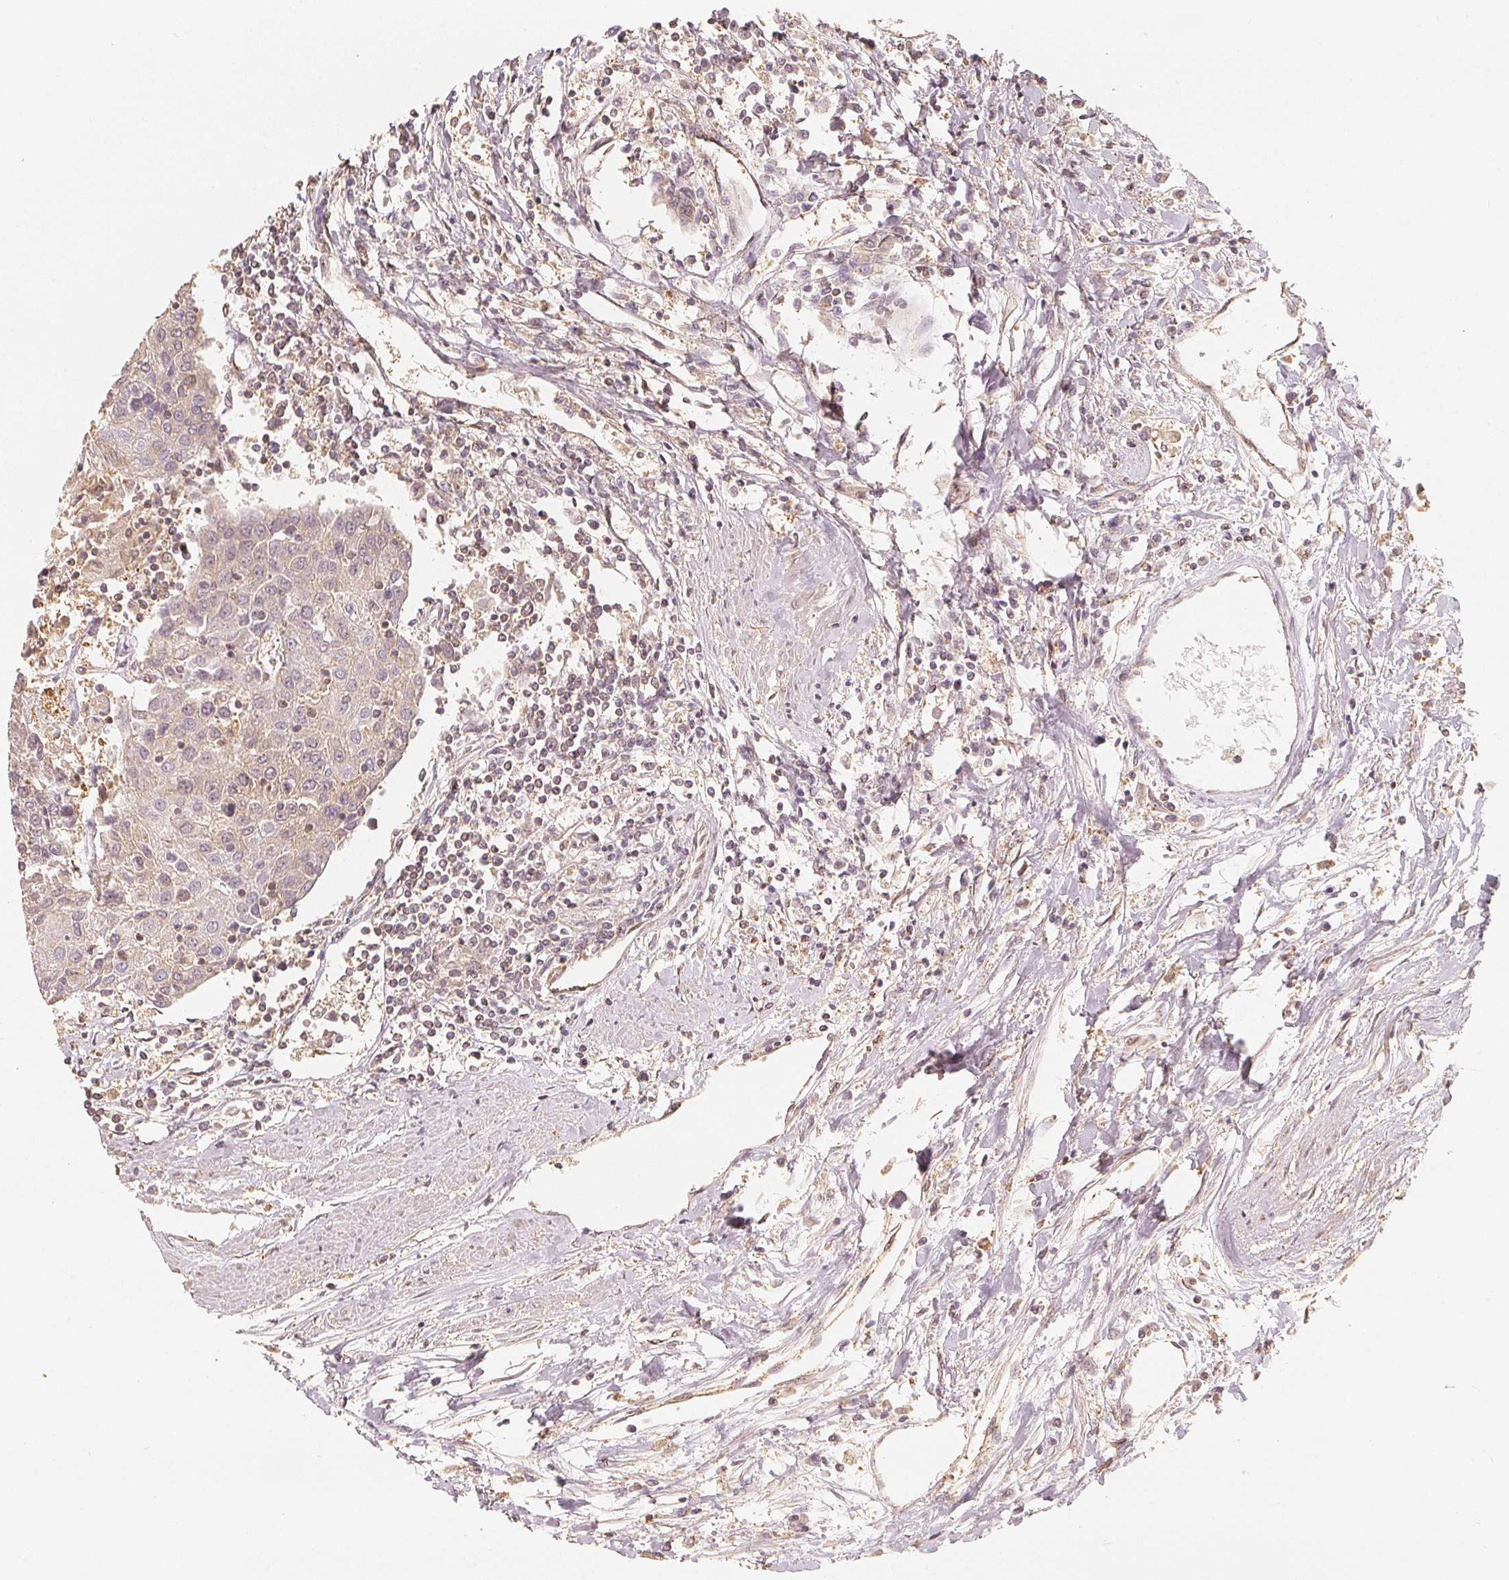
{"staining": {"intensity": "negative", "quantity": "none", "location": "none"}, "tissue": "urothelial cancer", "cell_type": "Tumor cells", "image_type": "cancer", "snomed": [{"axis": "morphology", "description": "Urothelial carcinoma, High grade"}, {"axis": "topography", "description": "Urinary bladder"}], "caption": "IHC histopathology image of high-grade urothelial carcinoma stained for a protein (brown), which demonstrates no positivity in tumor cells.", "gene": "GUSB", "patient": {"sex": "female", "age": 85}}